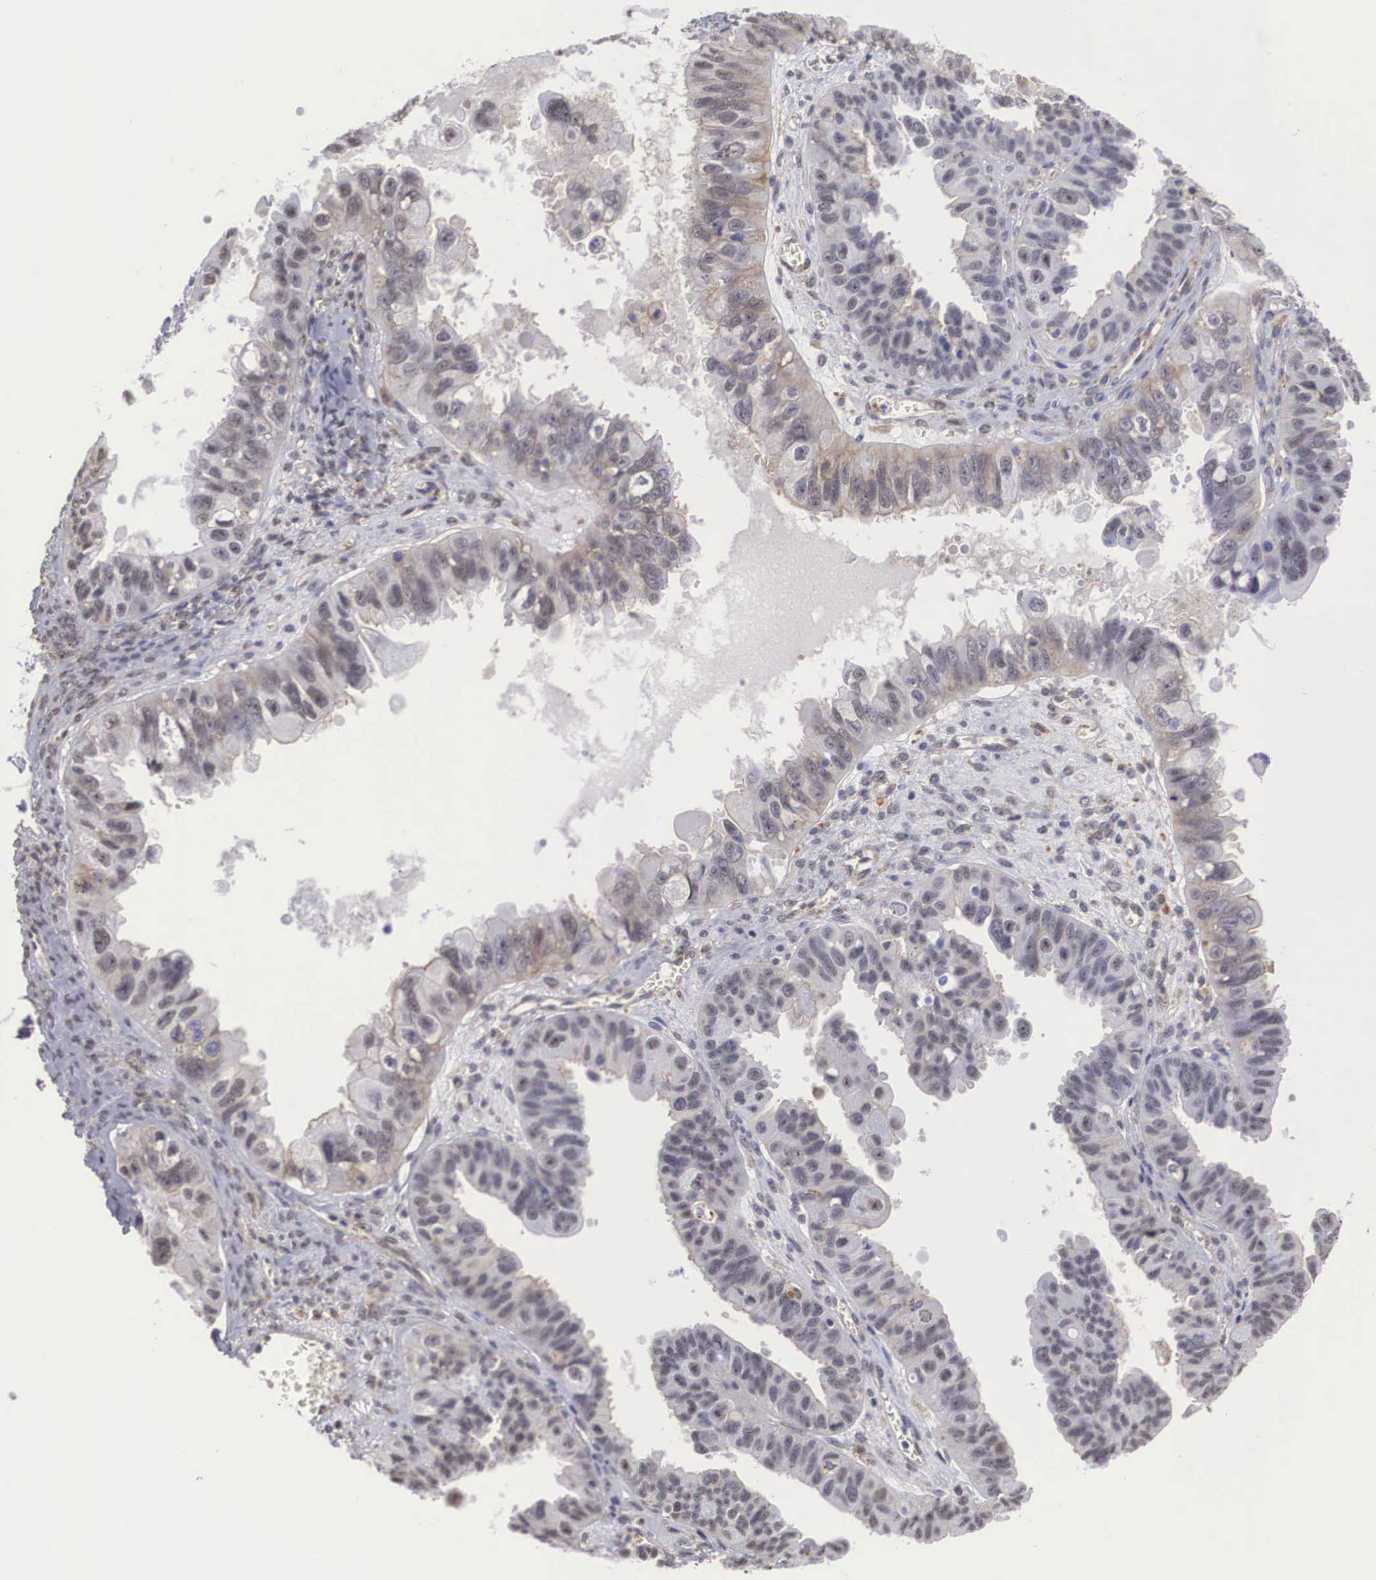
{"staining": {"intensity": "weak", "quantity": ">75%", "location": "cytoplasmic/membranous"}, "tissue": "ovarian cancer", "cell_type": "Tumor cells", "image_type": "cancer", "snomed": [{"axis": "morphology", "description": "Carcinoma, endometroid"}, {"axis": "topography", "description": "Ovary"}], "caption": "Protein staining exhibits weak cytoplasmic/membranous positivity in about >75% of tumor cells in ovarian endometroid carcinoma.", "gene": "NR4A2", "patient": {"sex": "female", "age": 85}}